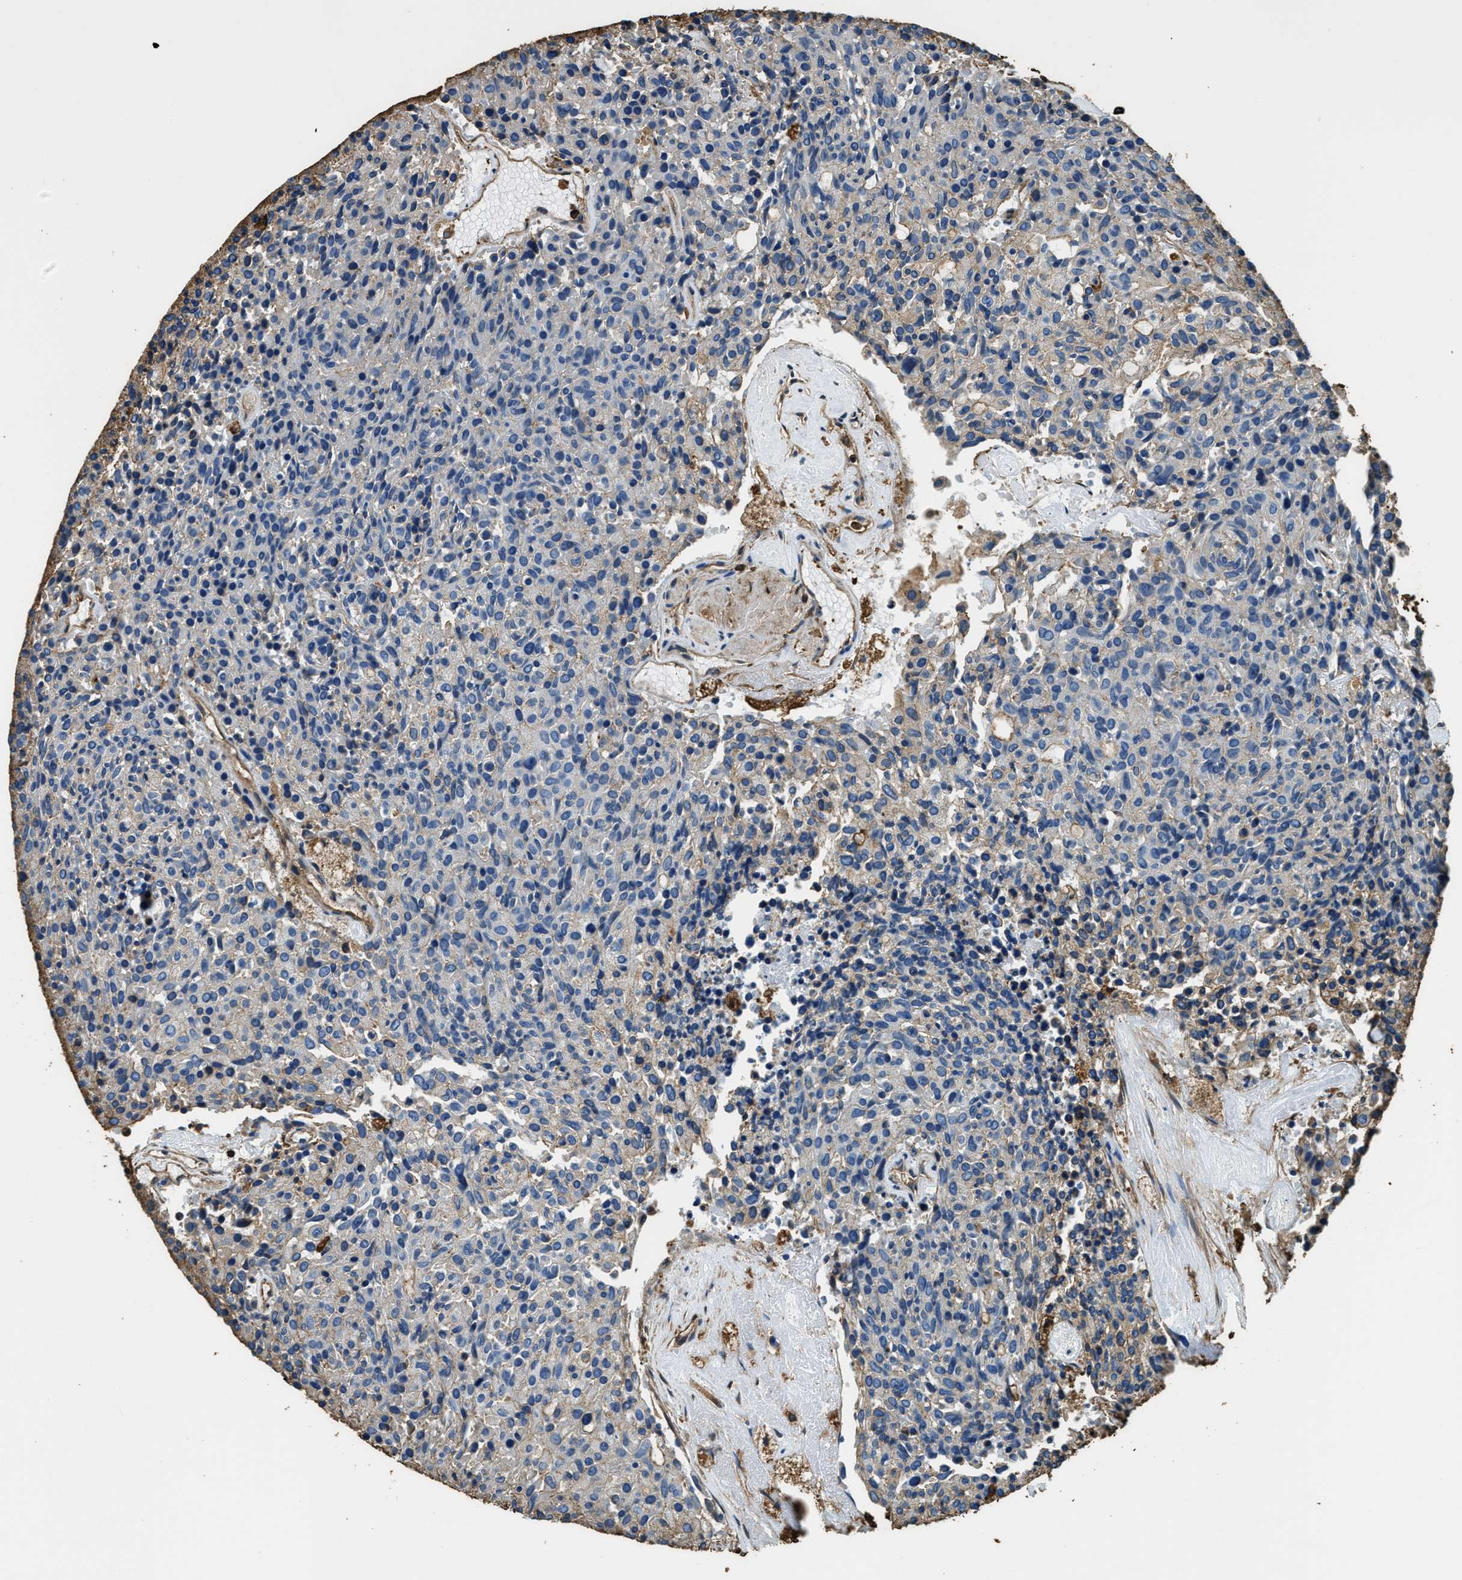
{"staining": {"intensity": "negative", "quantity": "none", "location": "none"}, "tissue": "carcinoid", "cell_type": "Tumor cells", "image_type": "cancer", "snomed": [{"axis": "morphology", "description": "Carcinoid, malignant, NOS"}, {"axis": "topography", "description": "Pancreas"}], "caption": "Tumor cells are negative for protein expression in human carcinoid.", "gene": "ACCS", "patient": {"sex": "female", "age": 54}}